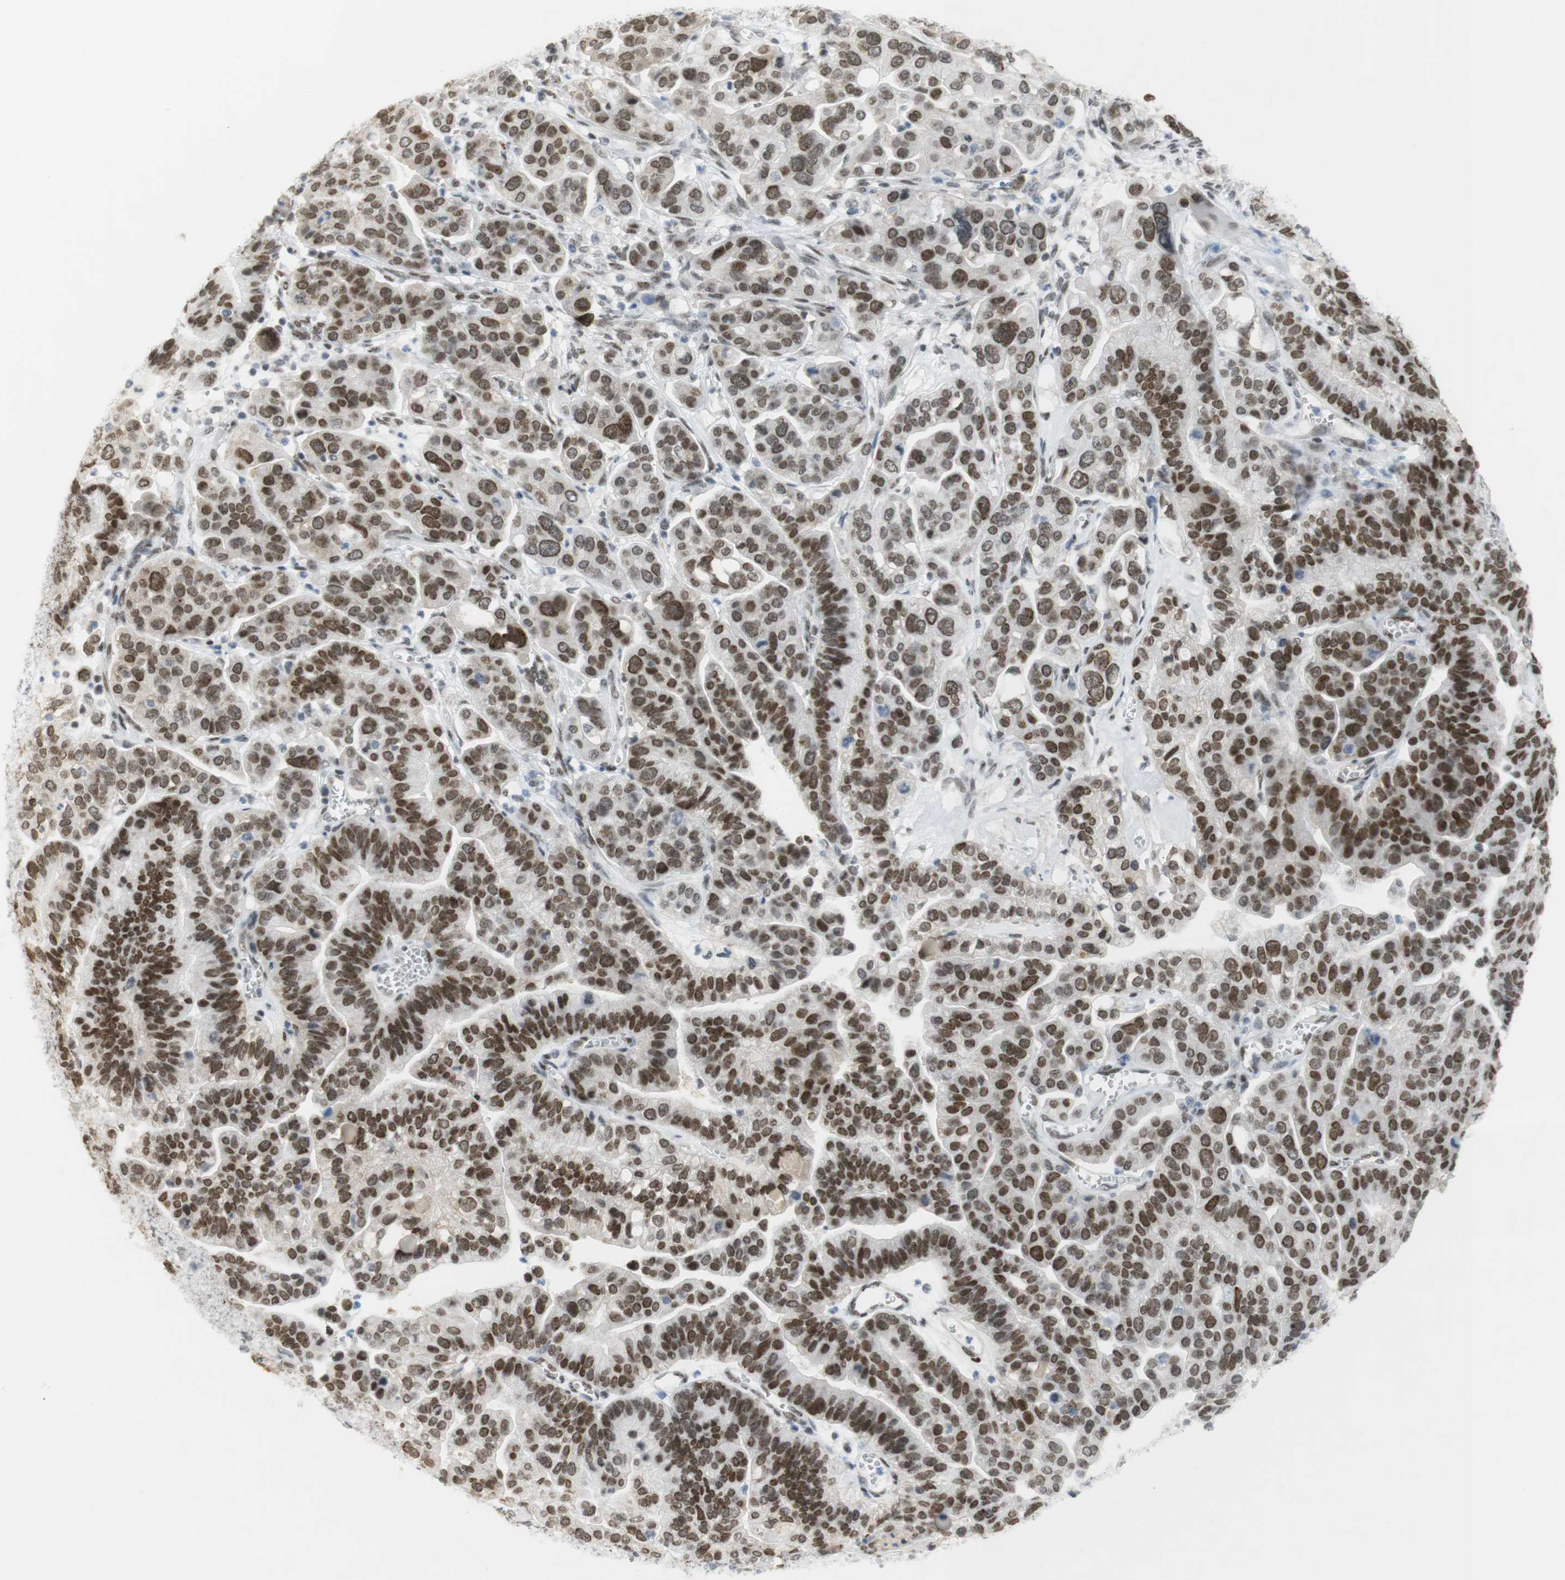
{"staining": {"intensity": "strong", "quantity": ">75%", "location": "nuclear"}, "tissue": "ovarian cancer", "cell_type": "Tumor cells", "image_type": "cancer", "snomed": [{"axis": "morphology", "description": "Cystadenocarcinoma, serous, NOS"}, {"axis": "topography", "description": "Ovary"}], "caption": "The image shows staining of ovarian cancer, revealing strong nuclear protein staining (brown color) within tumor cells. (DAB = brown stain, brightfield microscopy at high magnification).", "gene": "BMI1", "patient": {"sex": "female", "age": 56}}